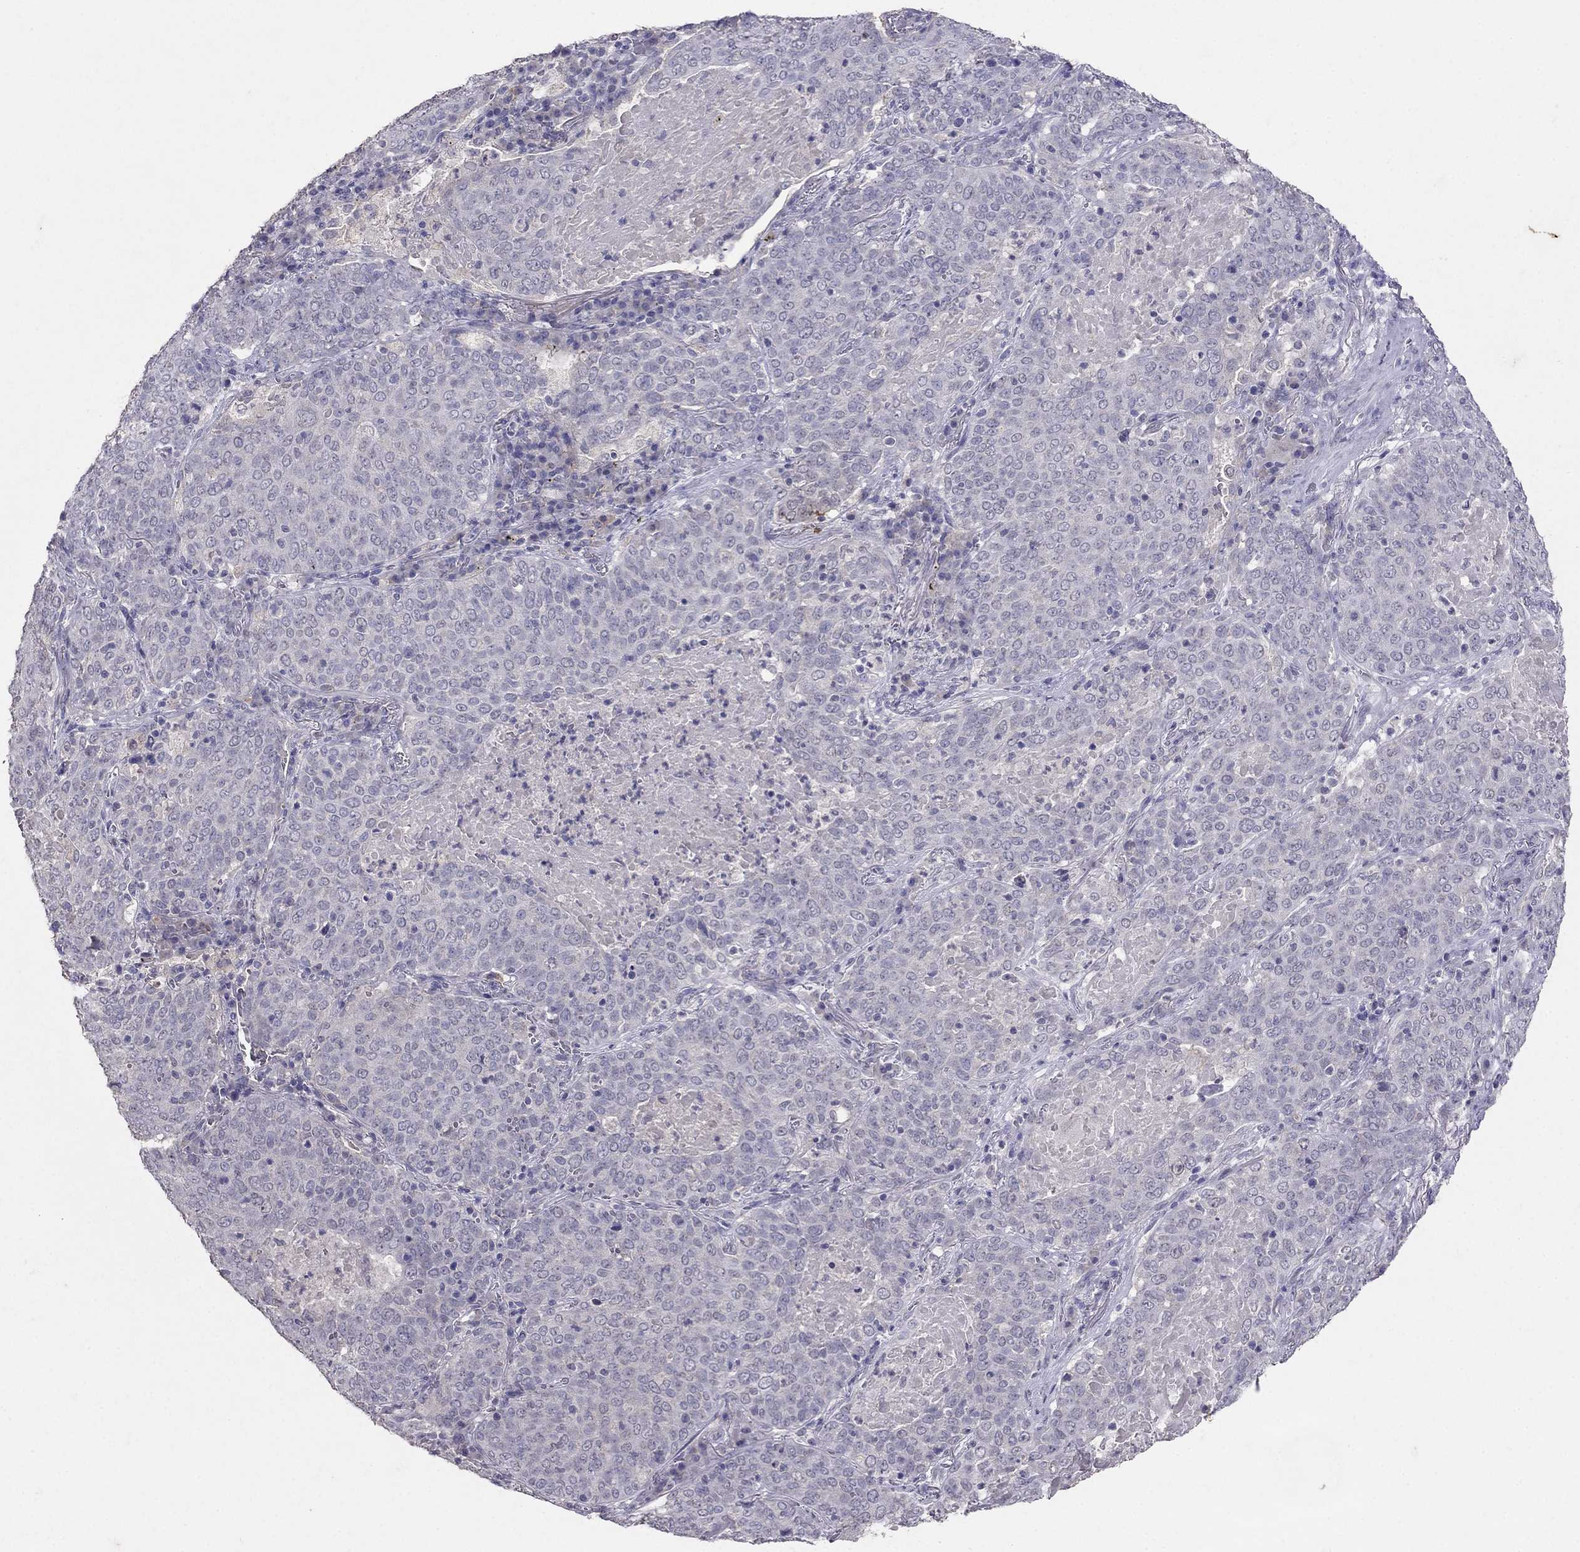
{"staining": {"intensity": "negative", "quantity": "none", "location": "none"}, "tissue": "lung cancer", "cell_type": "Tumor cells", "image_type": "cancer", "snomed": [{"axis": "morphology", "description": "Squamous cell carcinoma, NOS"}, {"axis": "topography", "description": "Lung"}], "caption": "This photomicrograph is of lung cancer (squamous cell carcinoma) stained with immunohistochemistry (IHC) to label a protein in brown with the nuclei are counter-stained blue. There is no staining in tumor cells.", "gene": "FST", "patient": {"sex": "male", "age": 82}}